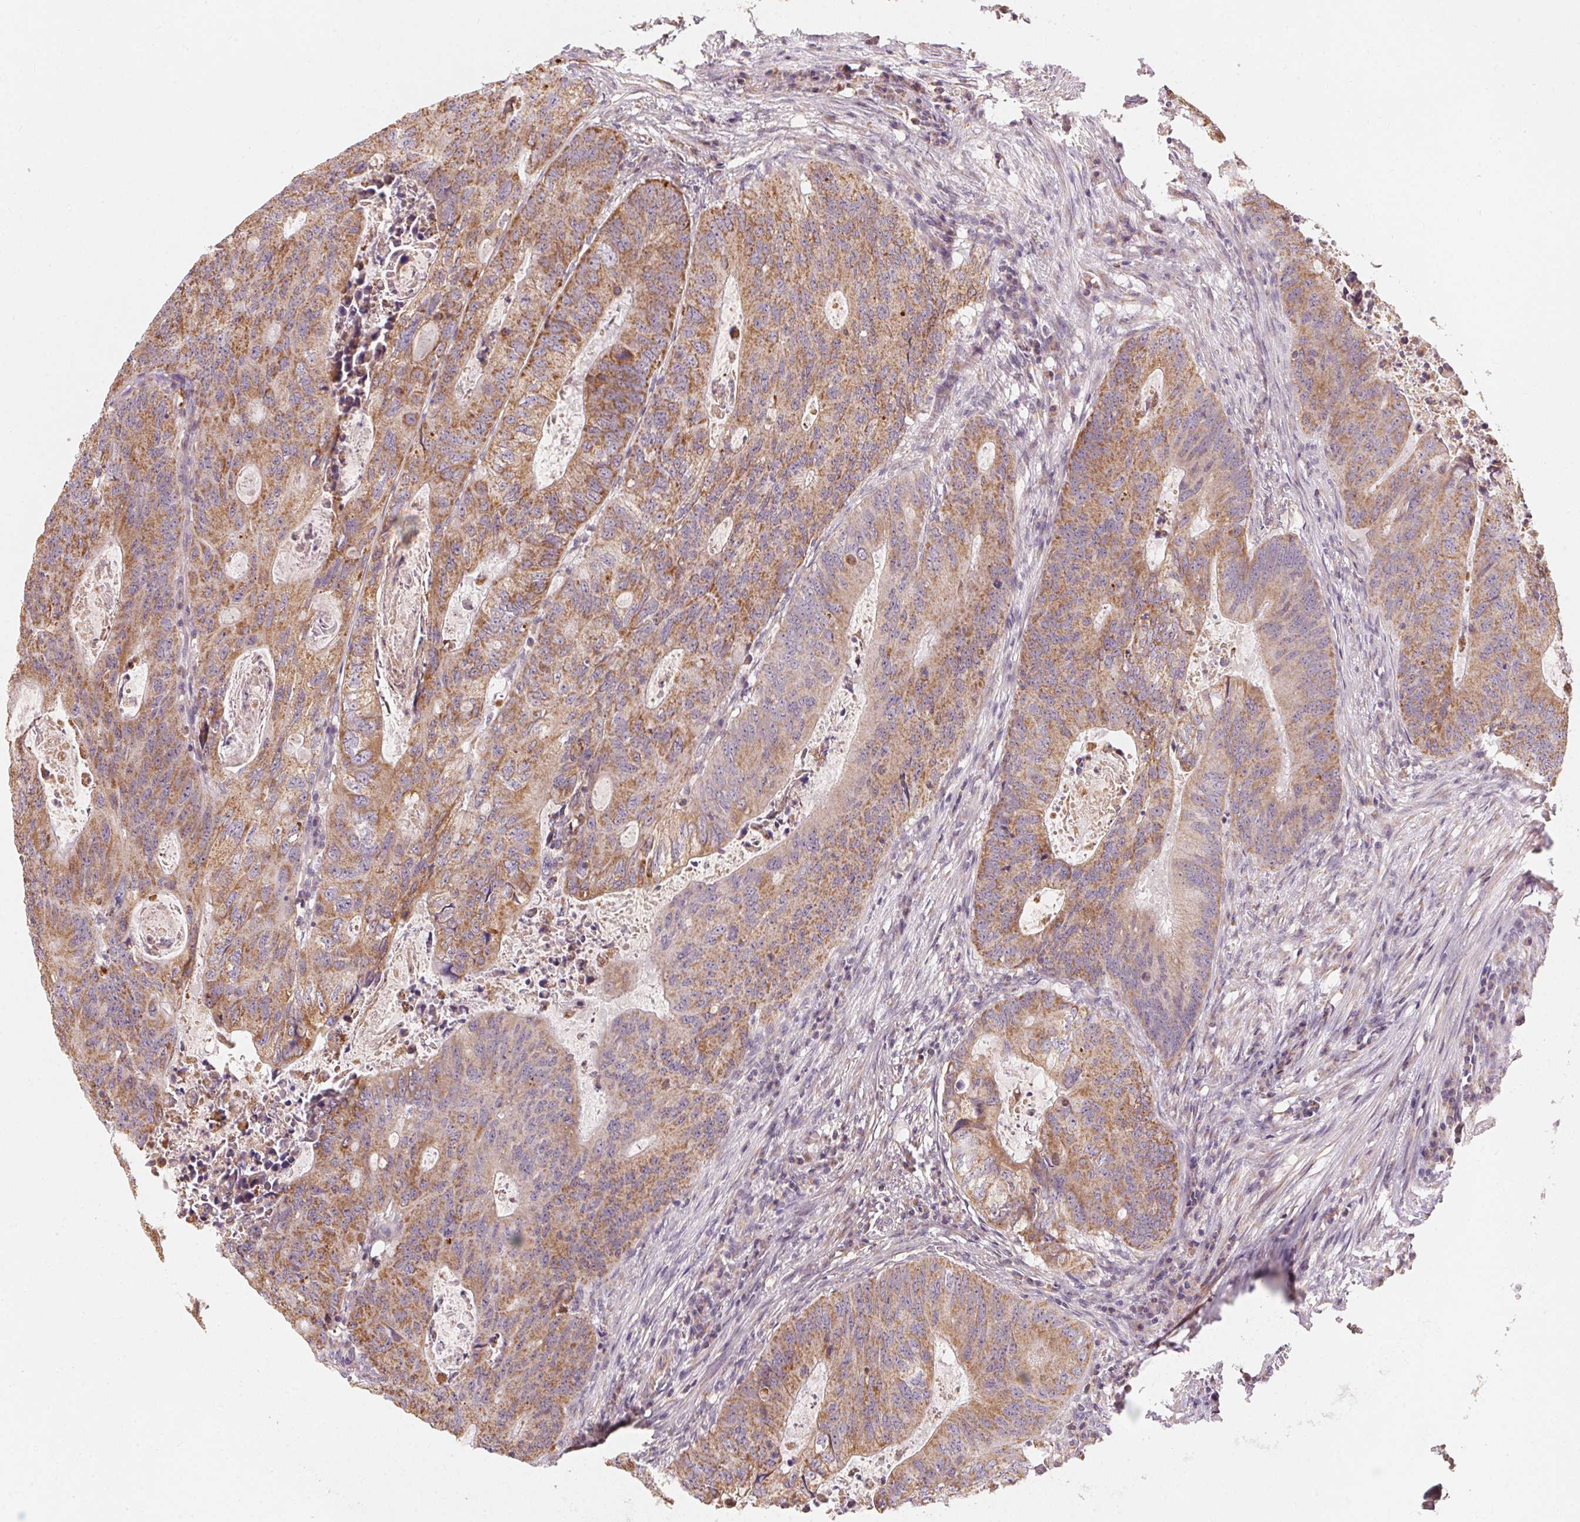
{"staining": {"intensity": "moderate", "quantity": ">75%", "location": "cytoplasmic/membranous"}, "tissue": "colorectal cancer", "cell_type": "Tumor cells", "image_type": "cancer", "snomed": [{"axis": "morphology", "description": "Adenocarcinoma, NOS"}, {"axis": "topography", "description": "Colon"}], "caption": "A medium amount of moderate cytoplasmic/membranous staining is identified in about >75% of tumor cells in colorectal cancer tissue.", "gene": "MATCAP1", "patient": {"sex": "male", "age": 67}}